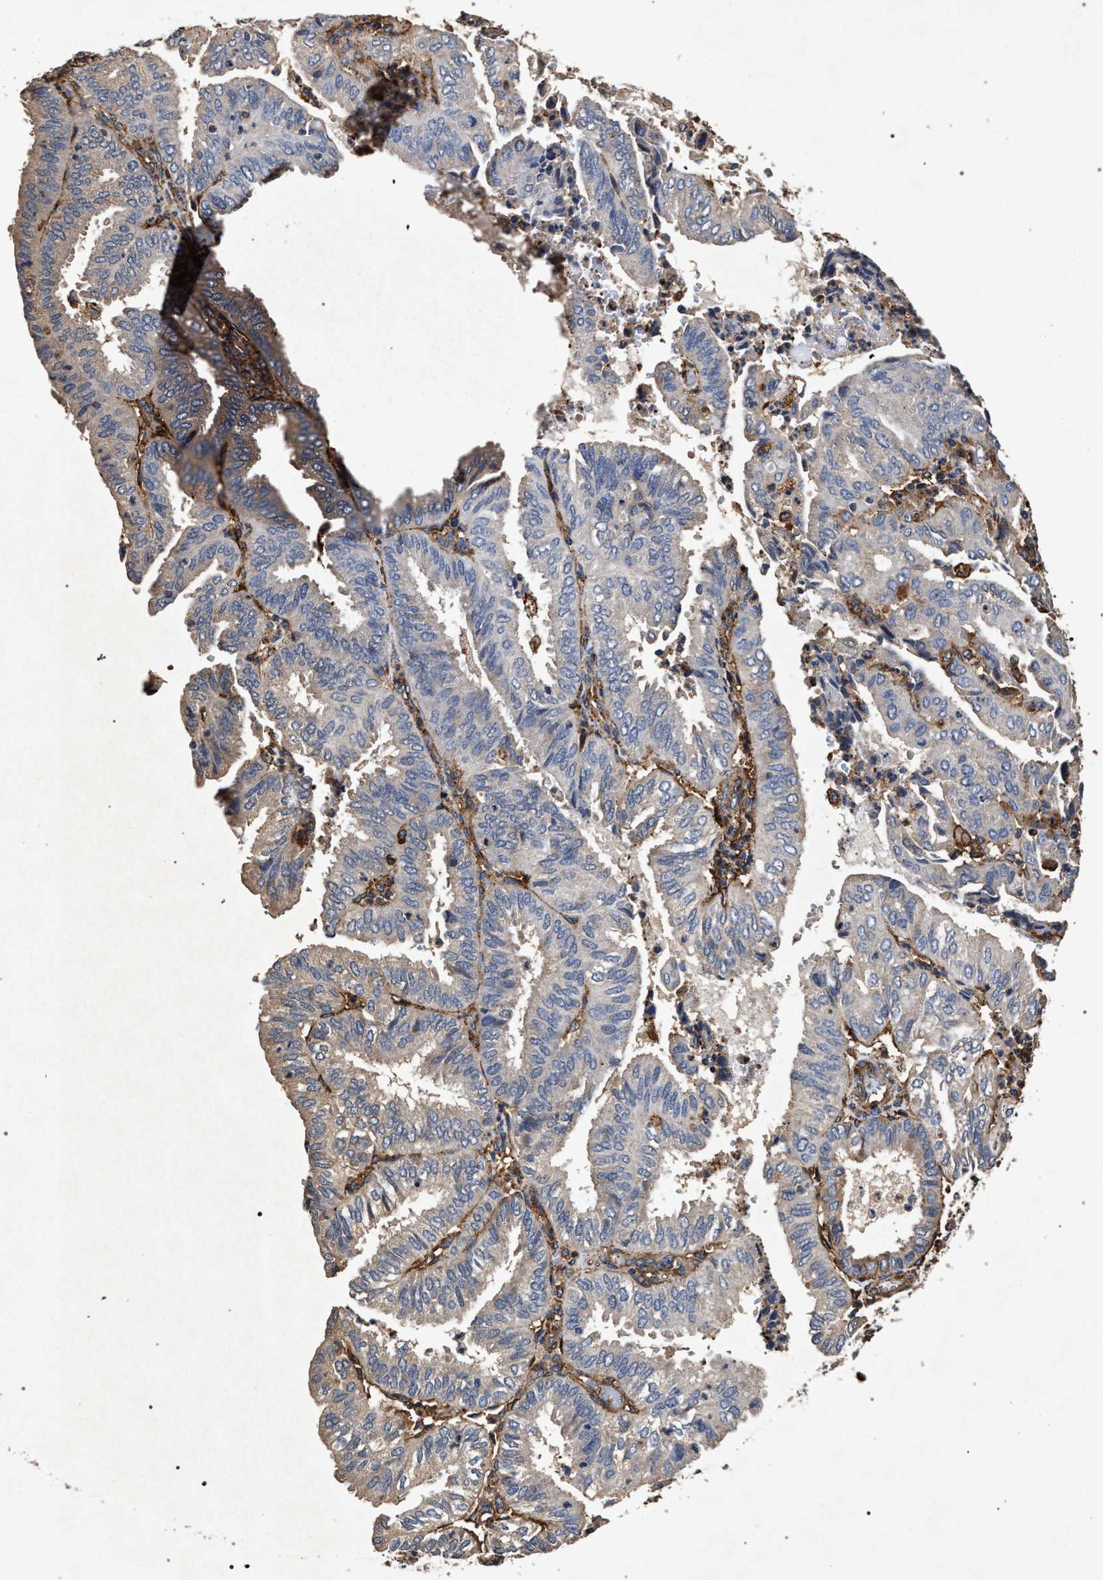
{"staining": {"intensity": "weak", "quantity": "<25%", "location": "cytoplasmic/membranous"}, "tissue": "endometrial cancer", "cell_type": "Tumor cells", "image_type": "cancer", "snomed": [{"axis": "morphology", "description": "Adenocarcinoma, NOS"}, {"axis": "topography", "description": "Uterus"}], "caption": "High magnification brightfield microscopy of adenocarcinoma (endometrial) stained with DAB (brown) and counterstained with hematoxylin (blue): tumor cells show no significant staining.", "gene": "MARCKS", "patient": {"sex": "female", "age": 60}}